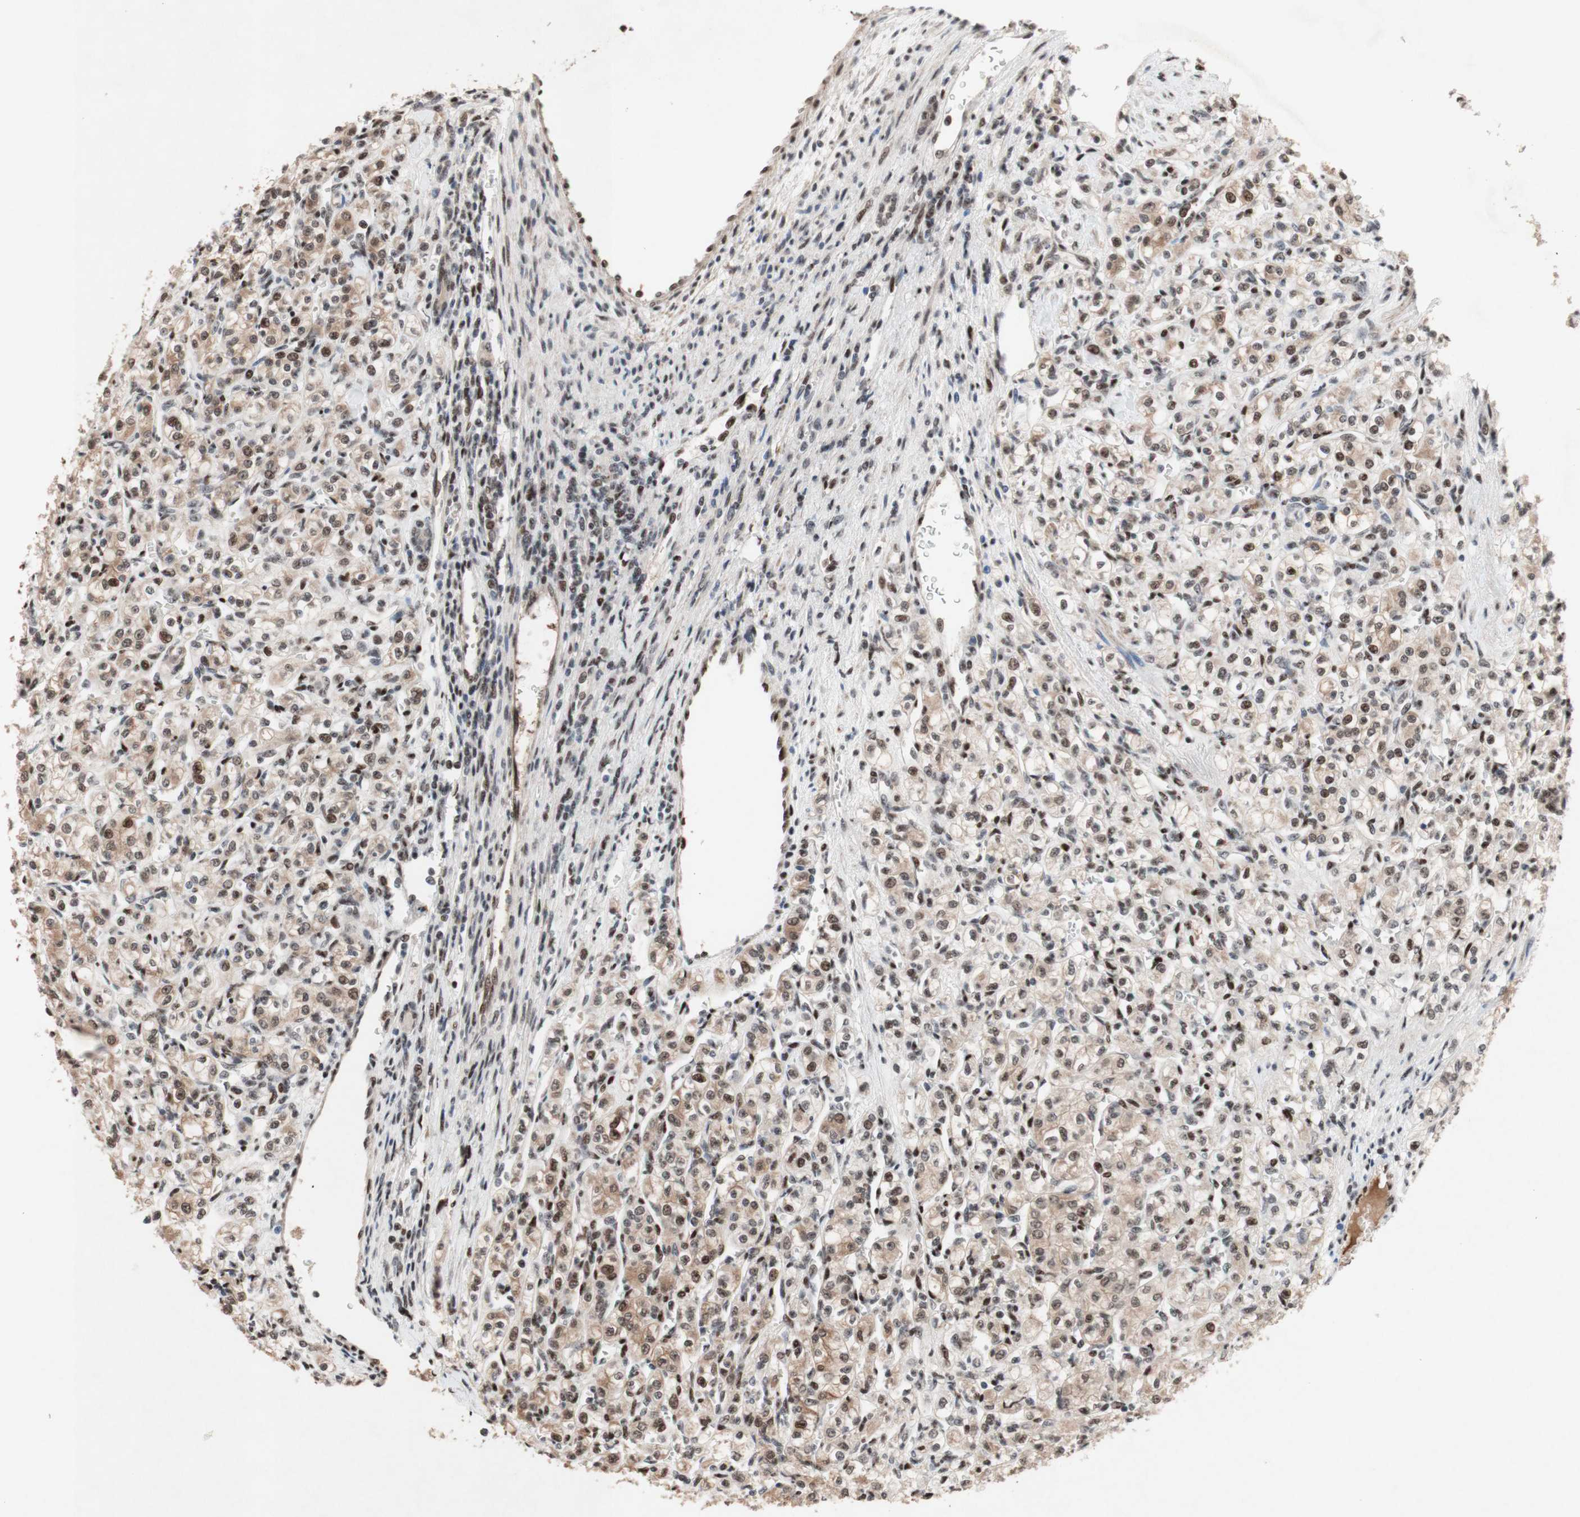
{"staining": {"intensity": "moderate", "quantity": ">75%", "location": "cytoplasmic/membranous,nuclear"}, "tissue": "renal cancer", "cell_type": "Tumor cells", "image_type": "cancer", "snomed": [{"axis": "morphology", "description": "Adenocarcinoma, NOS"}, {"axis": "topography", "description": "Kidney"}], "caption": "DAB (3,3'-diaminobenzidine) immunohistochemical staining of renal cancer exhibits moderate cytoplasmic/membranous and nuclear protein expression in approximately >75% of tumor cells.", "gene": "TLE1", "patient": {"sex": "male", "age": 77}}